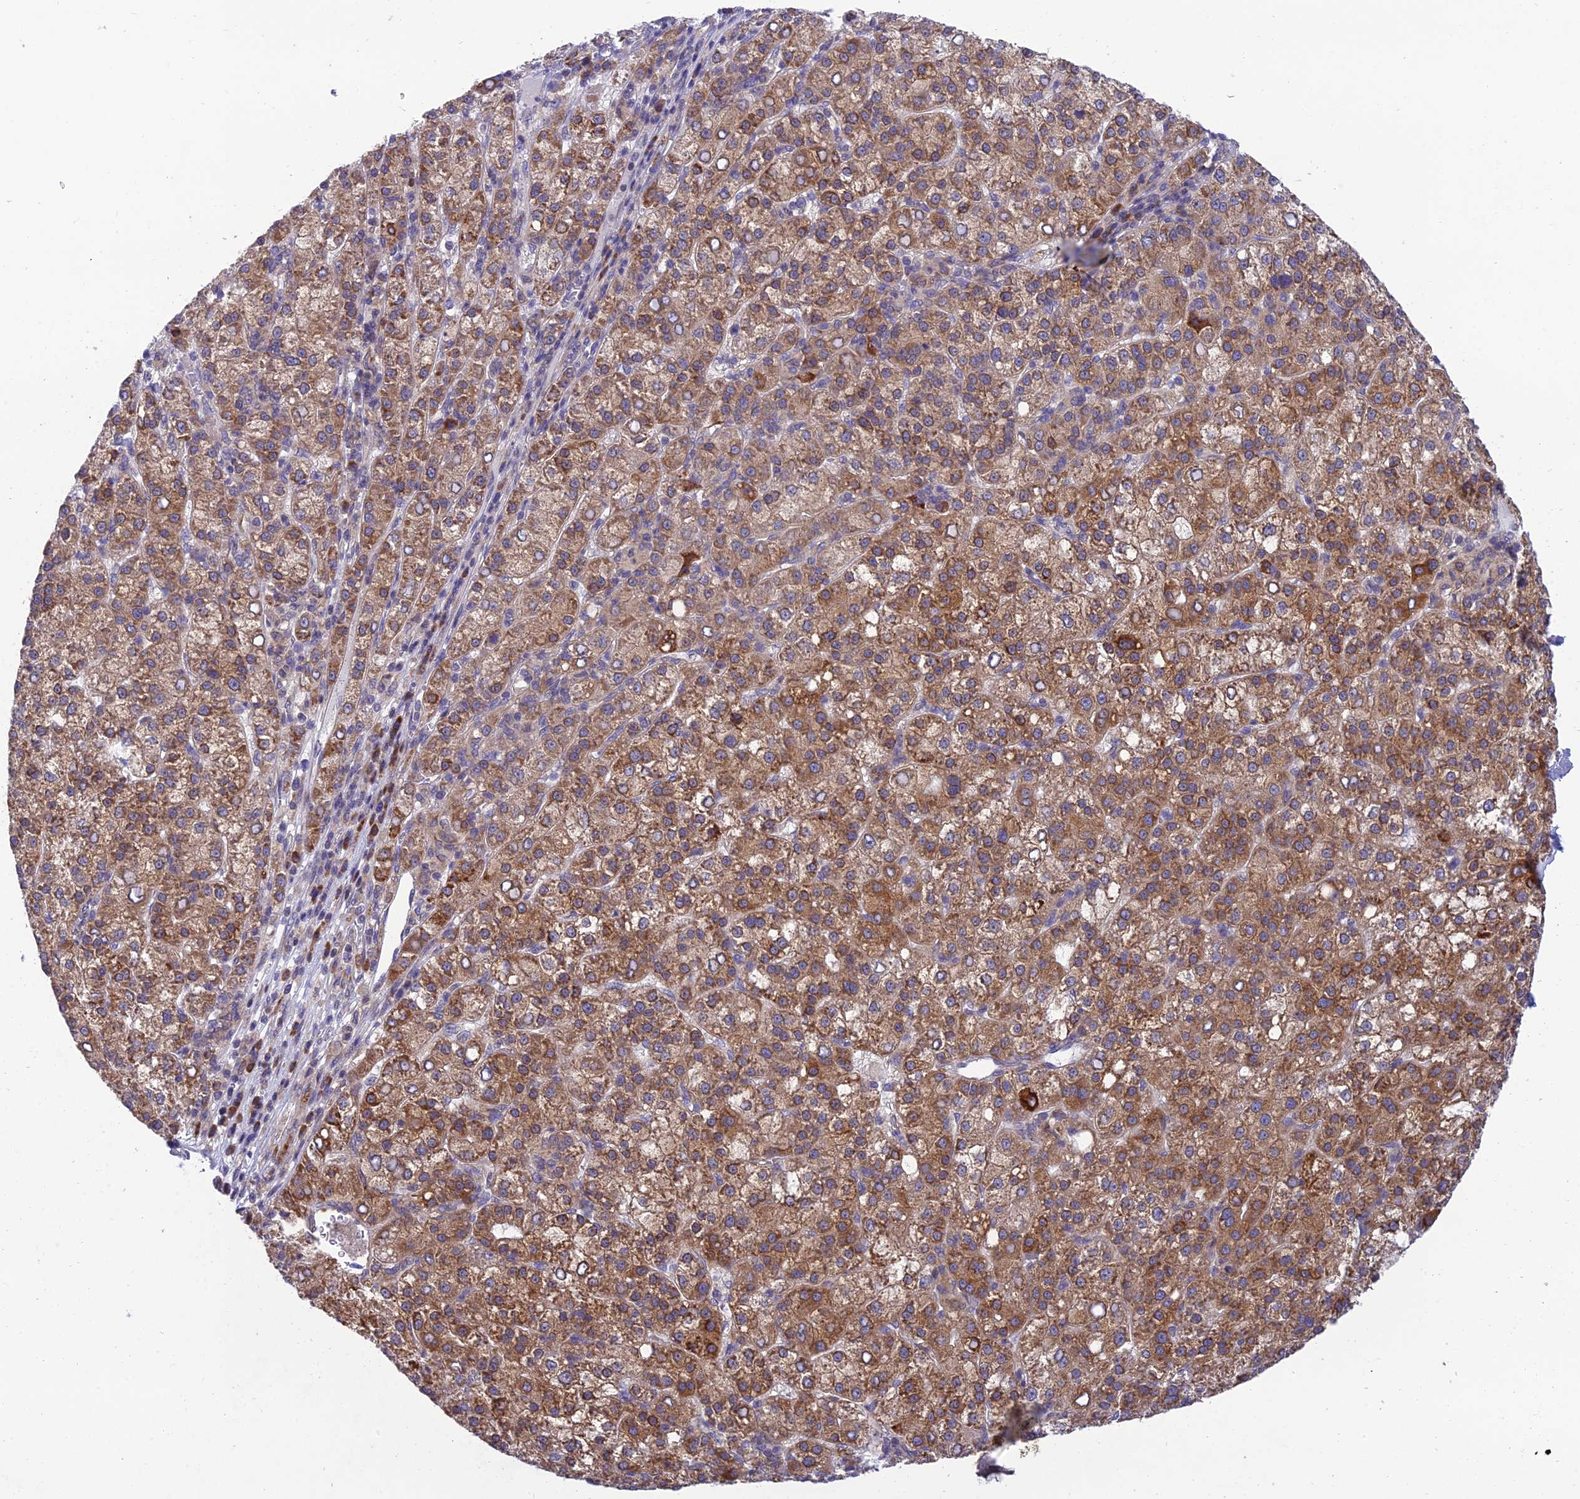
{"staining": {"intensity": "moderate", "quantity": ">75%", "location": "cytoplasmic/membranous"}, "tissue": "liver cancer", "cell_type": "Tumor cells", "image_type": "cancer", "snomed": [{"axis": "morphology", "description": "Carcinoma, Hepatocellular, NOS"}, {"axis": "topography", "description": "Liver"}], "caption": "Hepatocellular carcinoma (liver) was stained to show a protein in brown. There is medium levels of moderate cytoplasmic/membranous positivity in about >75% of tumor cells.", "gene": "CLCN7", "patient": {"sex": "female", "age": 58}}